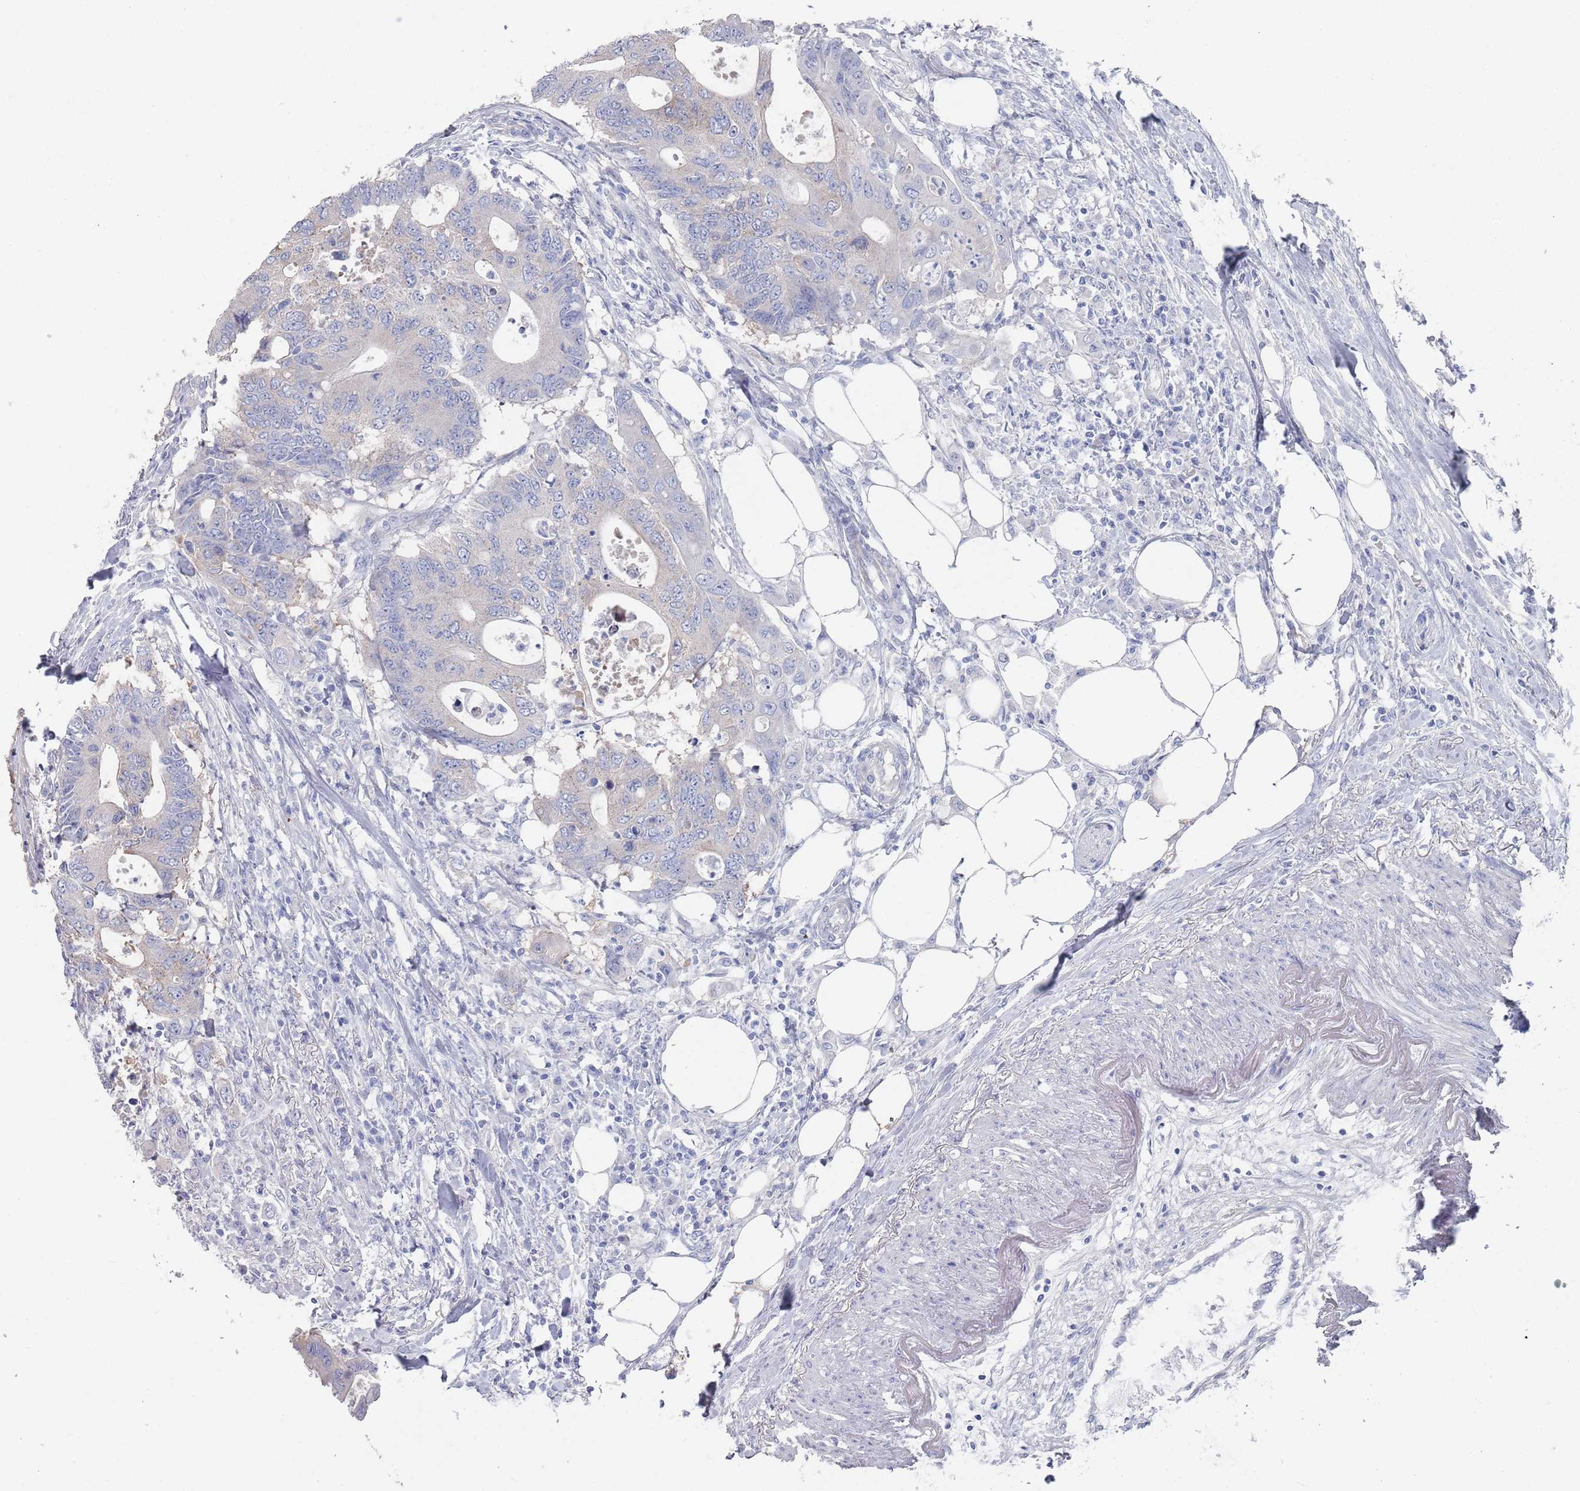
{"staining": {"intensity": "negative", "quantity": "none", "location": "none"}, "tissue": "colorectal cancer", "cell_type": "Tumor cells", "image_type": "cancer", "snomed": [{"axis": "morphology", "description": "Adenocarcinoma, NOS"}, {"axis": "topography", "description": "Colon"}], "caption": "High magnification brightfield microscopy of colorectal cancer stained with DAB (3,3'-diaminobenzidine) (brown) and counterstained with hematoxylin (blue): tumor cells show no significant positivity.", "gene": "TMCO3", "patient": {"sex": "male", "age": 71}}